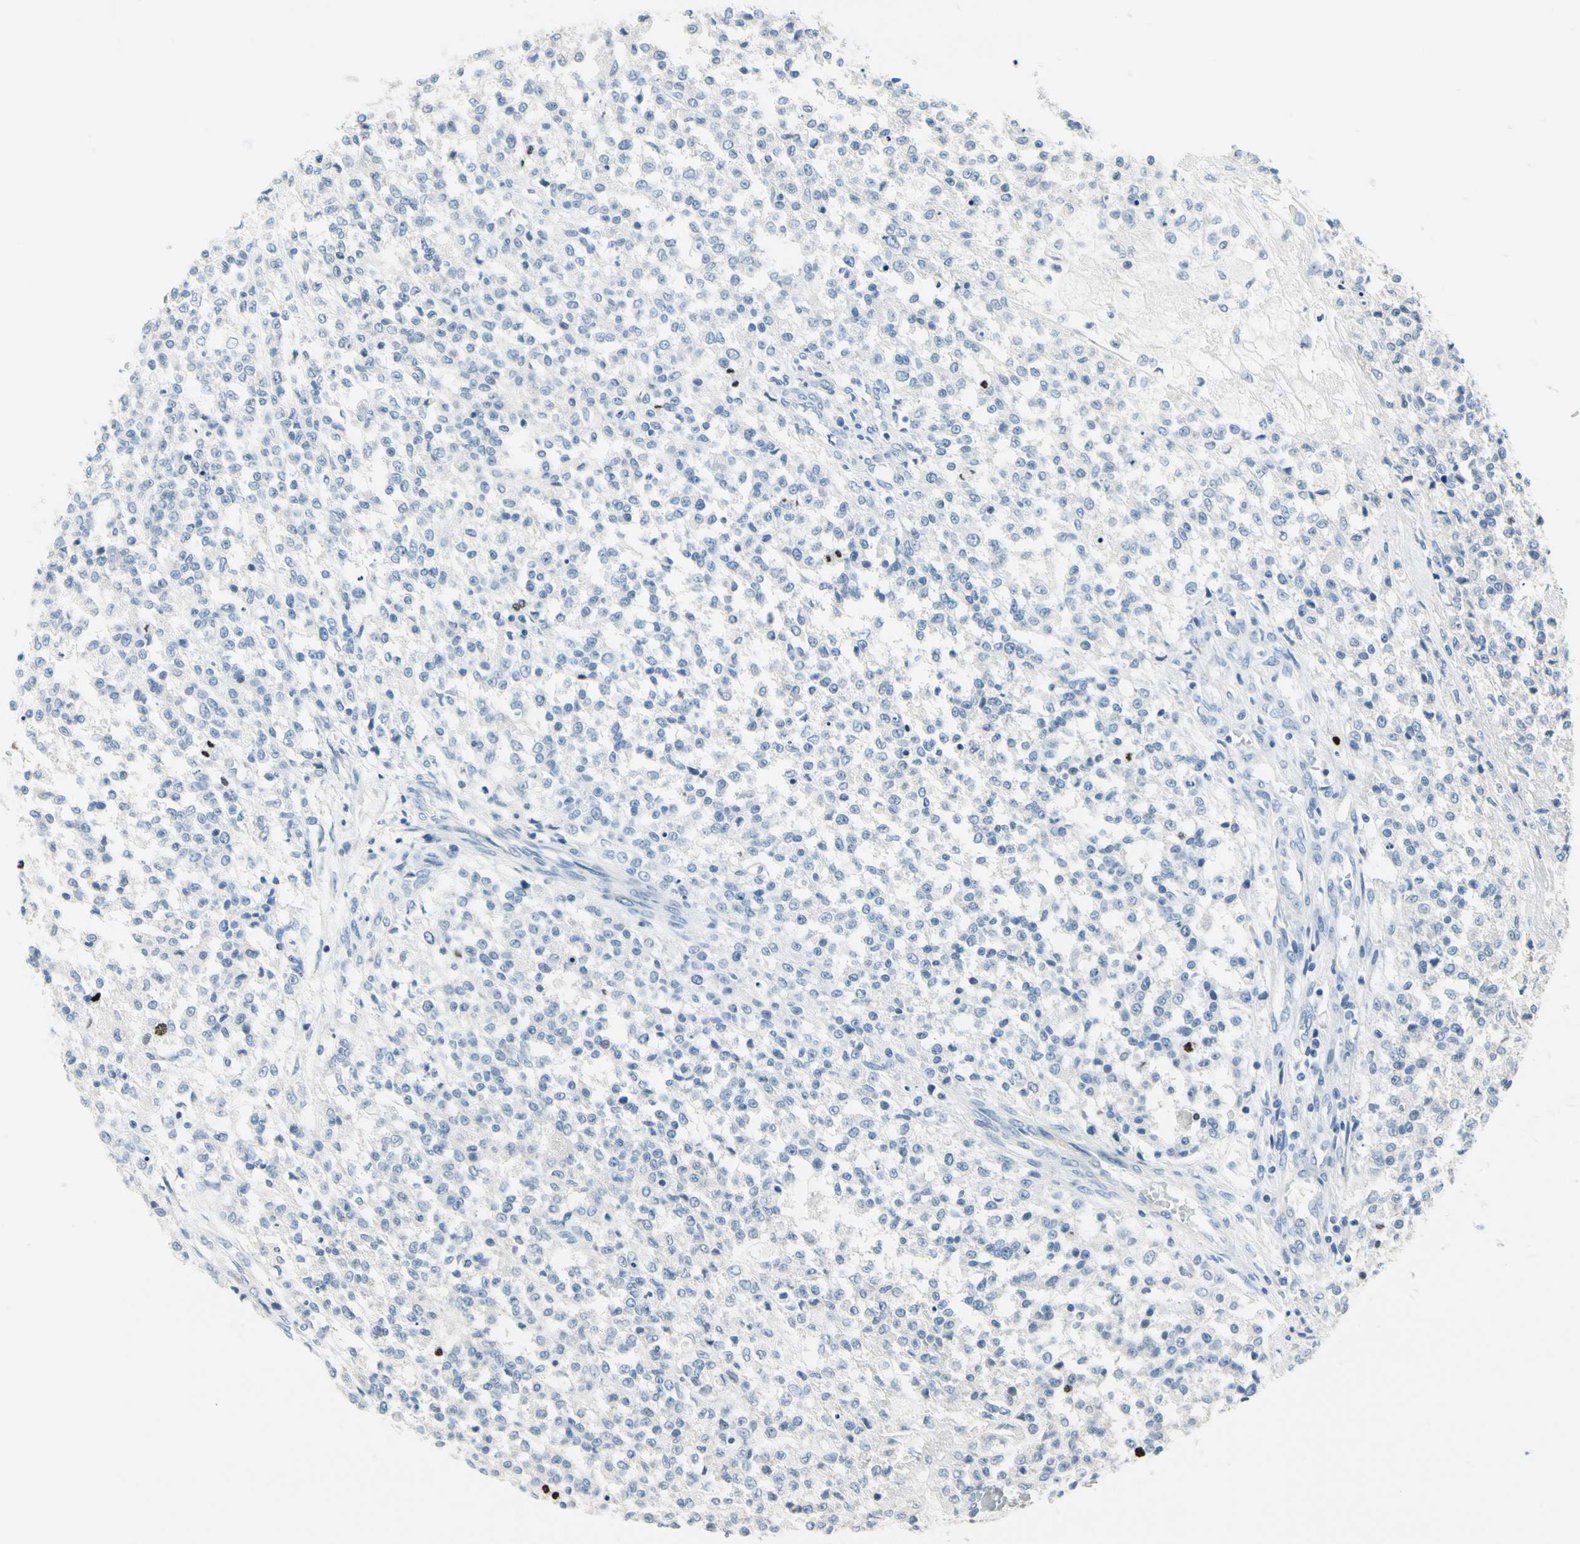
{"staining": {"intensity": "negative", "quantity": "none", "location": "none"}, "tissue": "testis cancer", "cell_type": "Tumor cells", "image_type": "cancer", "snomed": [{"axis": "morphology", "description": "Seminoma, NOS"}, {"axis": "topography", "description": "Testis"}], "caption": "DAB (3,3'-diaminobenzidine) immunohistochemical staining of testis seminoma exhibits no significant expression in tumor cells.", "gene": "CKAP2", "patient": {"sex": "male", "age": 59}}